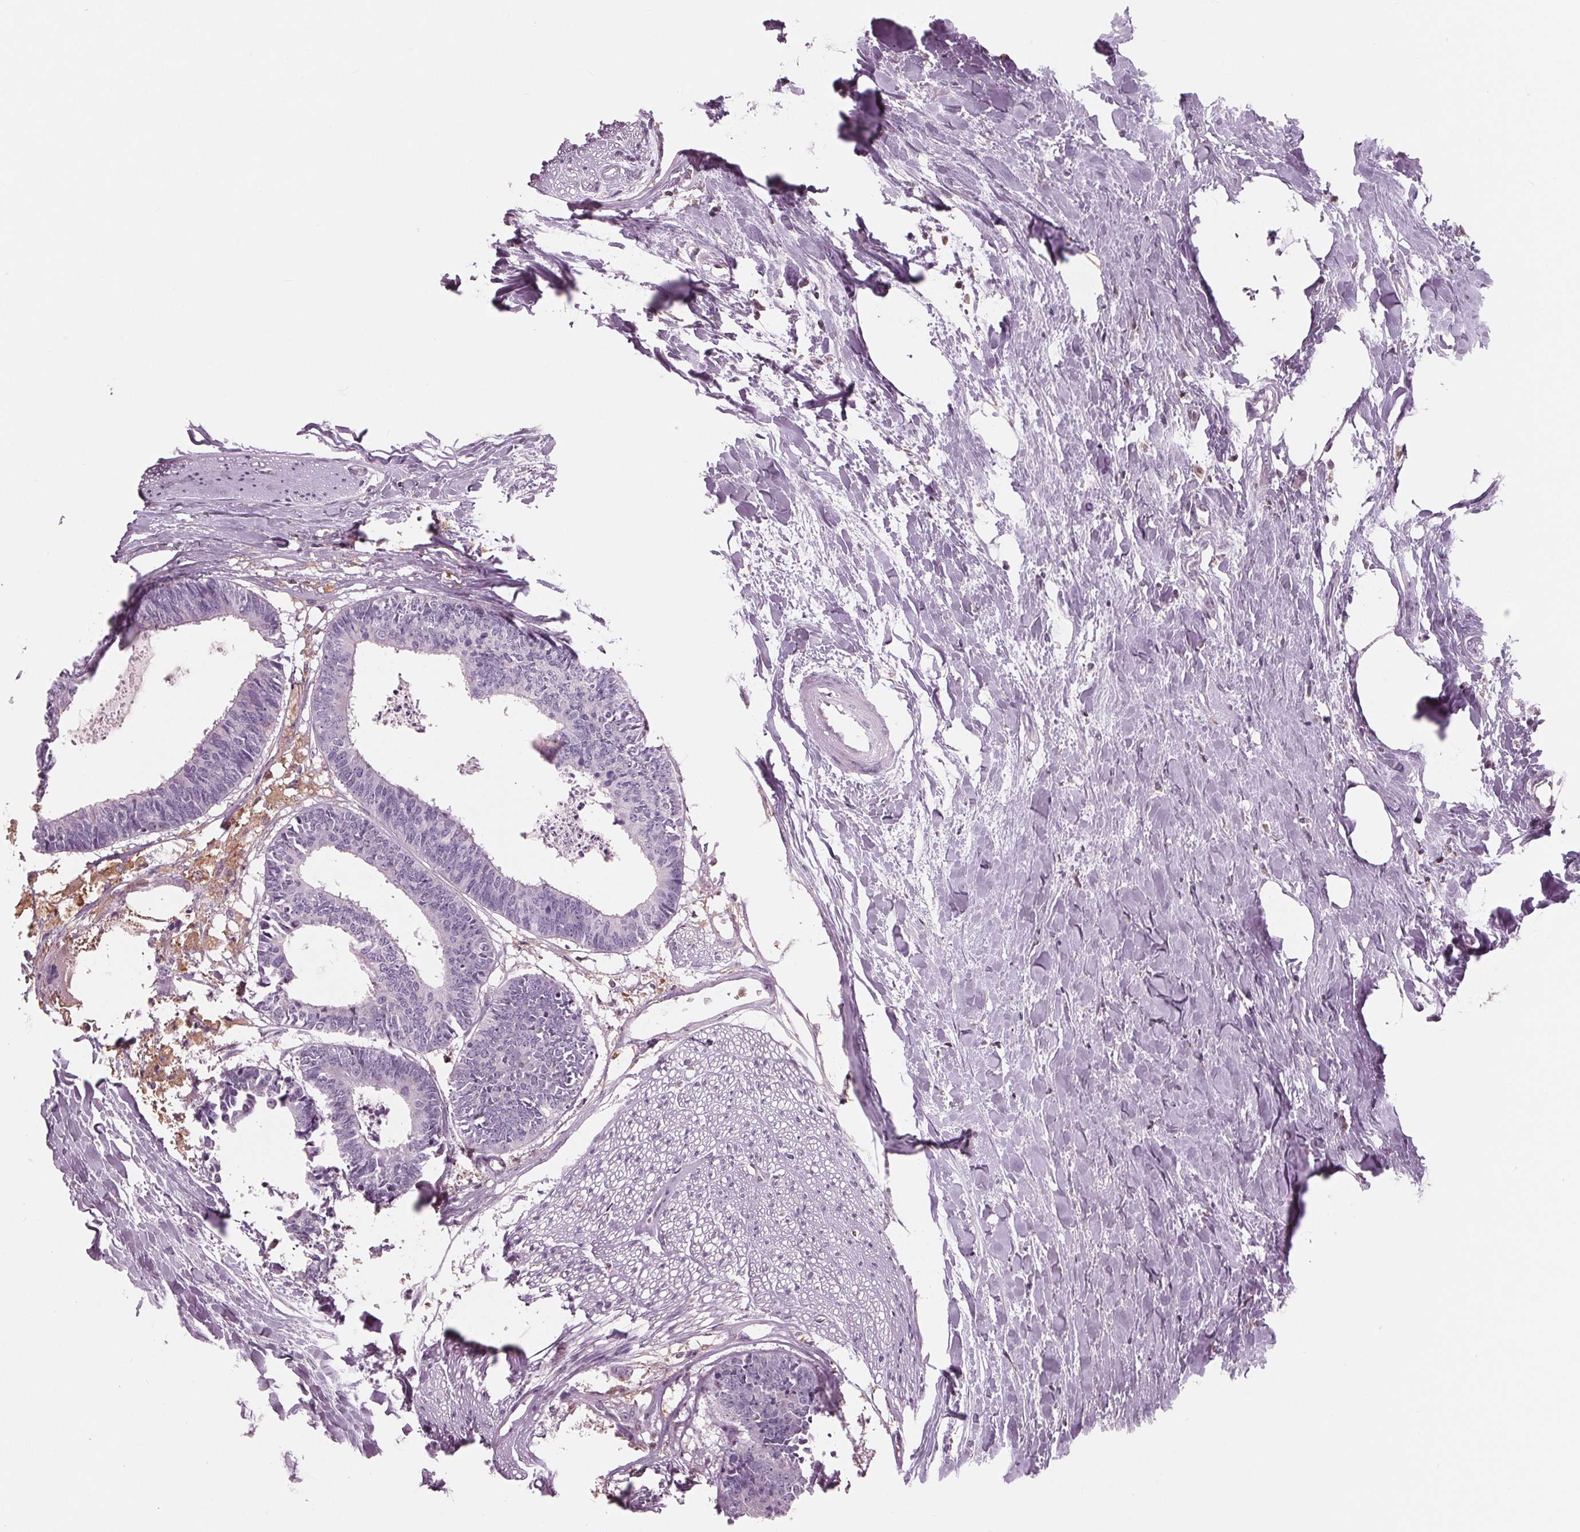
{"staining": {"intensity": "negative", "quantity": "none", "location": "none"}, "tissue": "colorectal cancer", "cell_type": "Tumor cells", "image_type": "cancer", "snomed": [{"axis": "morphology", "description": "Adenocarcinoma, NOS"}, {"axis": "topography", "description": "Colon"}, {"axis": "topography", "description": "Rectum"}], "caption": "Tumor cells are negative for protein expression in human colorectal cancer. The staining is performed using DAB brown chromogen with nuclei counter-stained in using hematoxylin.", "gene": "ARHGAP25", "patient": {"sex": "male", "age": 57}}